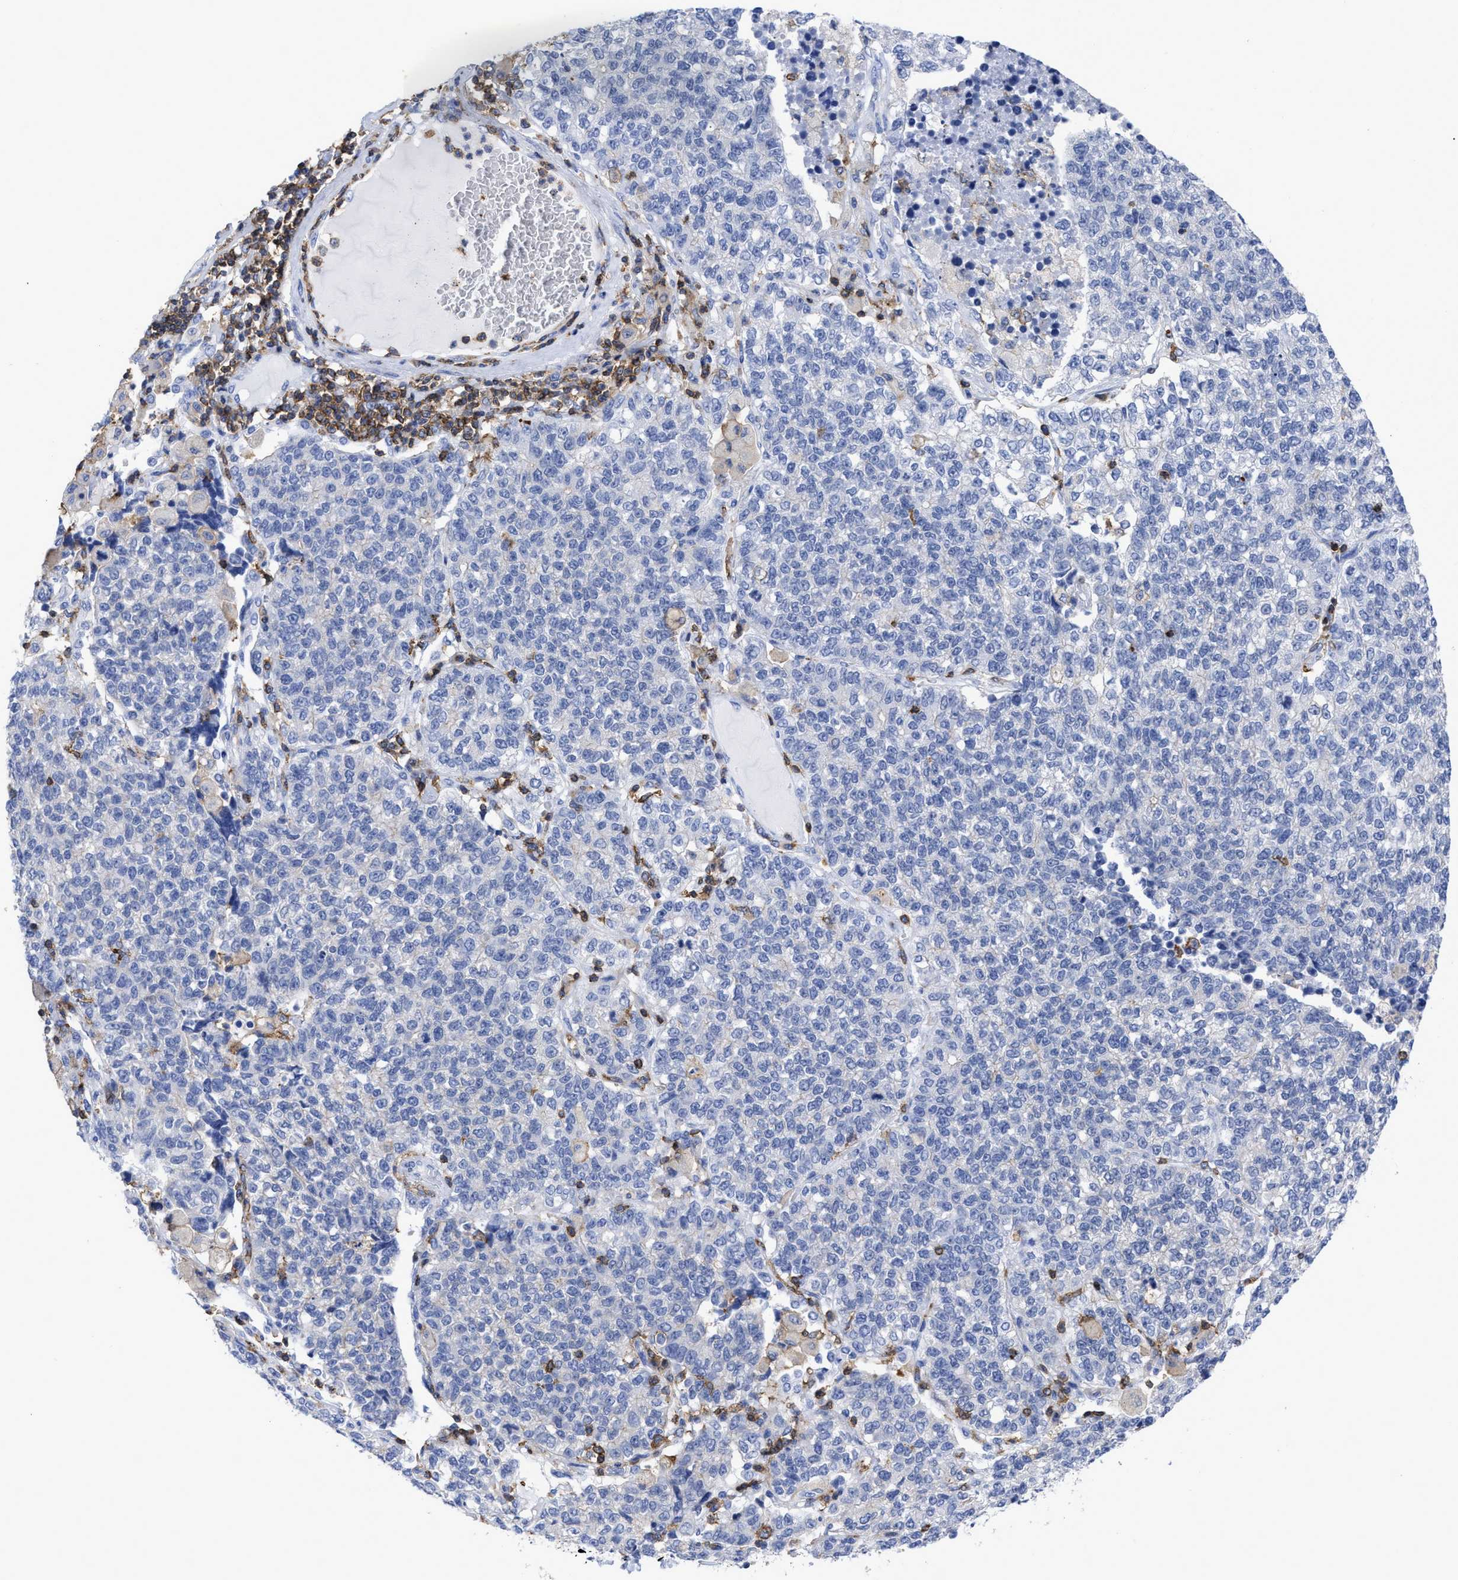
{"staining": {"intensity": "negative", "quantity": "none", "location": "none"}, "tissue": "lung cancer", "cell_type": "Tumor cells", "image_type": "cancer", "snomed": [{"axis": "morphology", "description": "Adenocarcinoma, NOS"}, {"axis": "topography", "description": "Lung"}], "caption": "Tumor cells show no significant staining in adenocarcinoma (lung).", "gene": "HCLS1", "patient": {"sex": "male", "age": 49}}